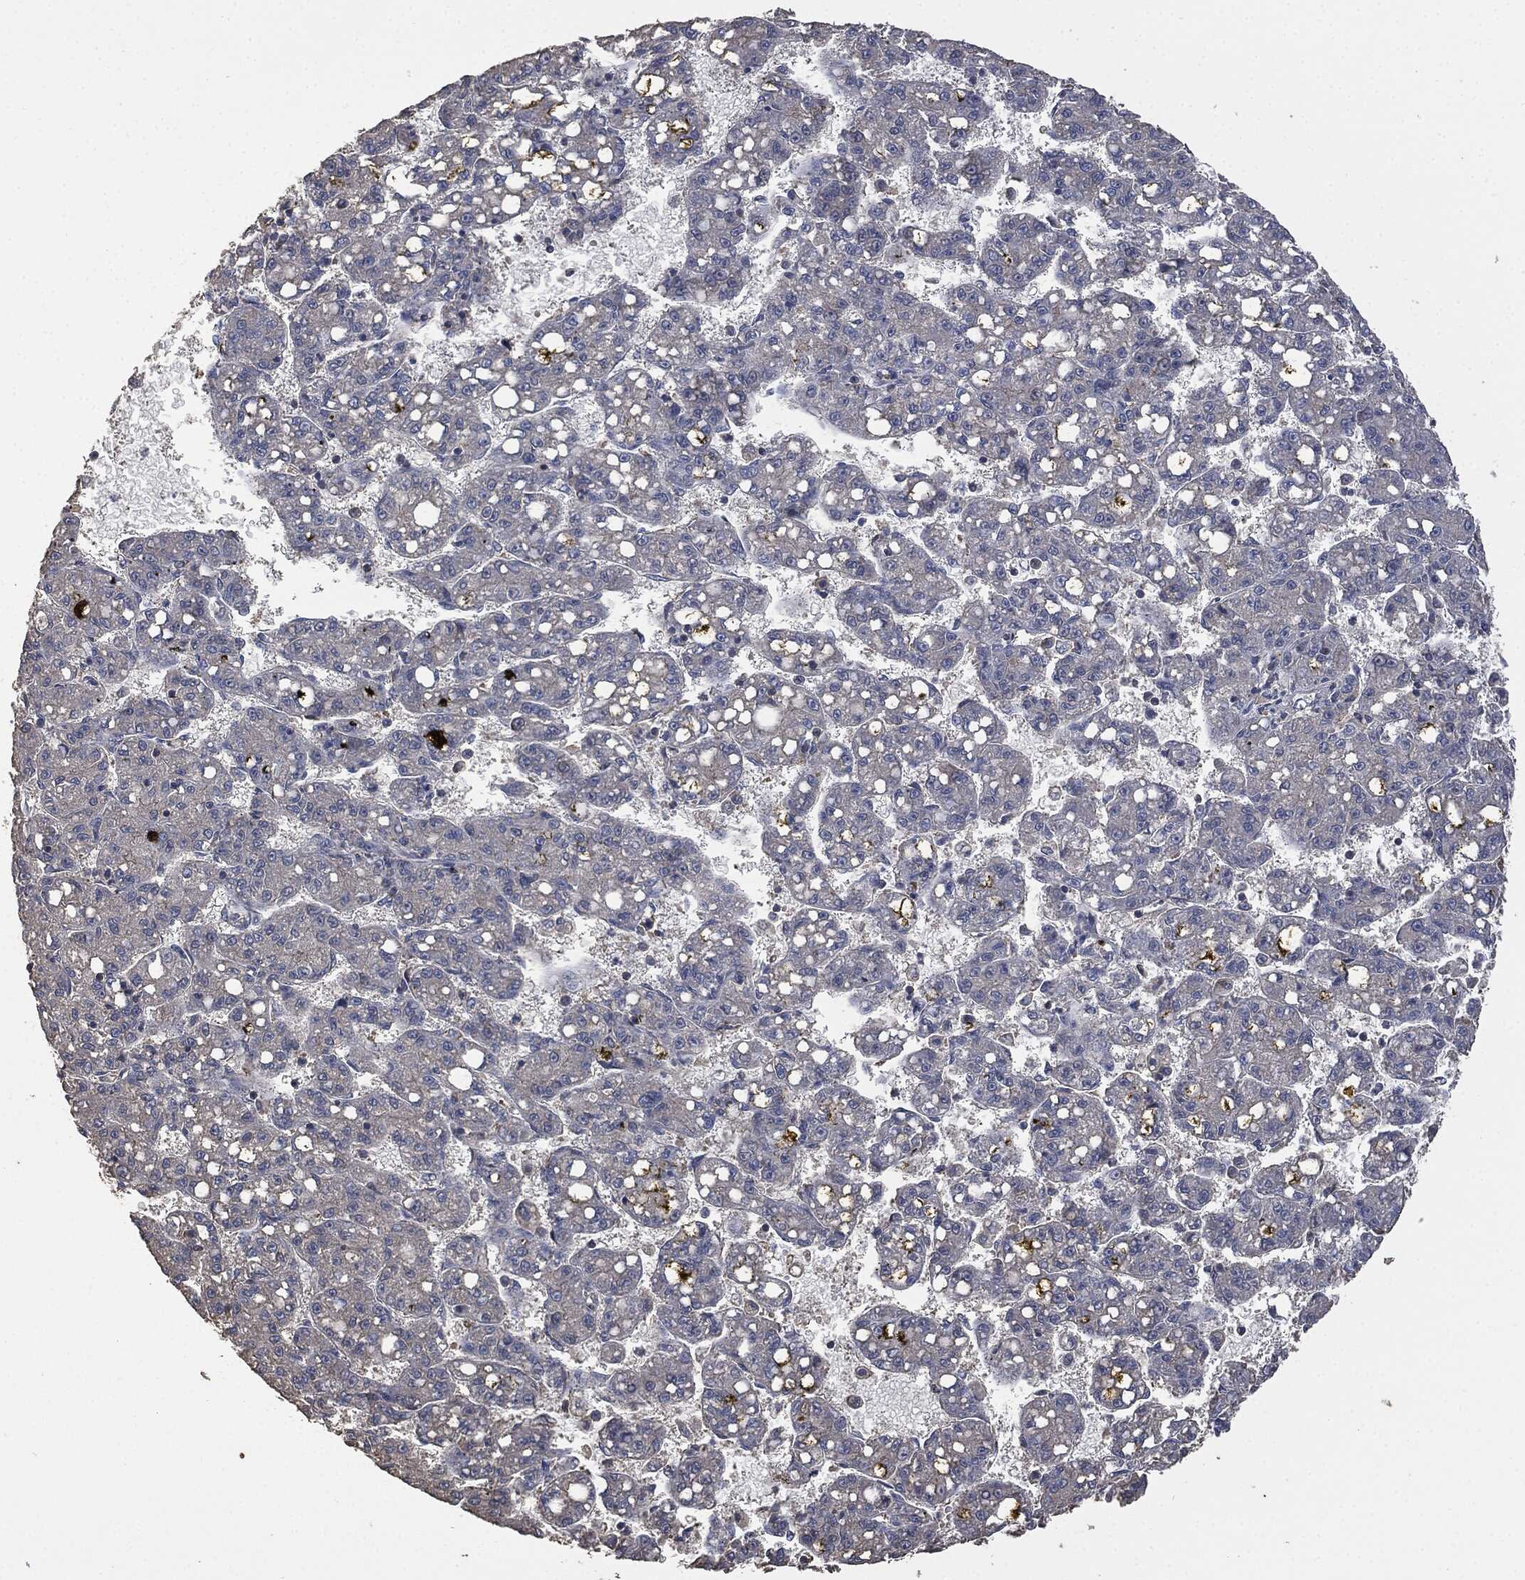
{"staining": {"intensity": "negative", "quantity": "none", "location": "none"}, "tissue": "liver cancer", "cell_type": "Tumor cells", "image_type": "cancer", "snomed": [{"axis": "morphology", "description": "Carcinoma, Hepatocellular, NOS"}, {"axis": "topography", "description": "Liver"}], "caption": "Immunohistochemical staining of human liver cancer (hepatocellular carcinoma) displays no significant positivity in tumor cells.", "gene": "MSLN", "patient": {"sex": "female", "age": 65}}